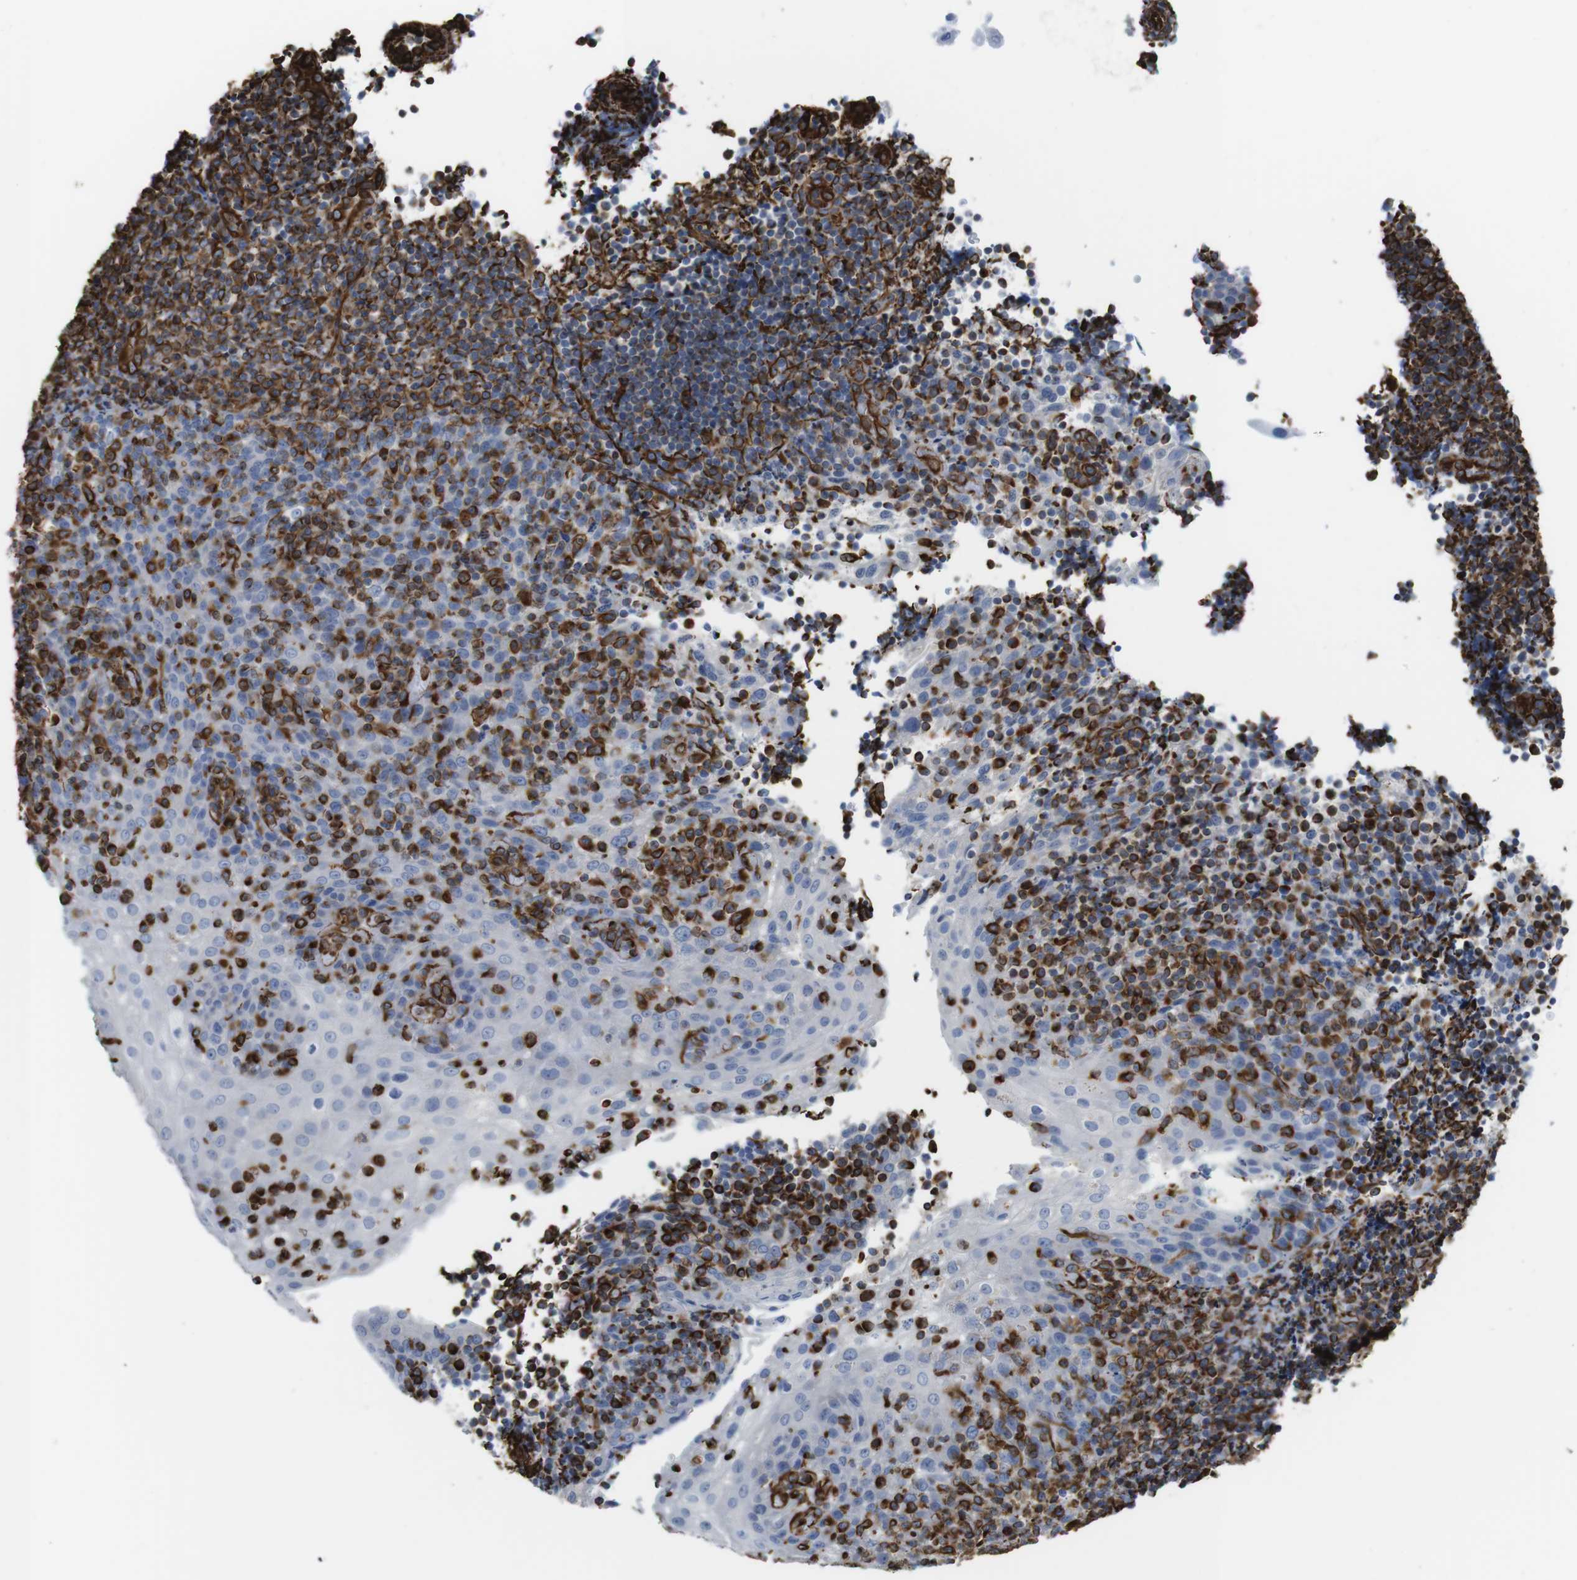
{"staining": {"intensity": "negative", "quantity": "none", "location": "none"}, "tissue": "lymphoma", "cell_type": "Tumor cells", "image_type": "cancer", "snomed": [{"axis": "morphology", "description": "Malignant lymphoma, non-Hodgkin's type, High grade"}, {"axis": "topography", "description": "Tonsil"}], "caption": "This histopathology image is of lymphoma stained with immunohistochemistry to label a protein in brown with the nuclei are counter-stained blue. There is no positivity in tumor cells. The staining was performed using DAB (3,3'-diaminobenzidine) to visualize the protein expression in brown, while the nuclei were stained in blue with hematoxylin (Magnification: 20x).", "gene": "RALGPS1", "patient": {"sex": "female", "age": 36}}